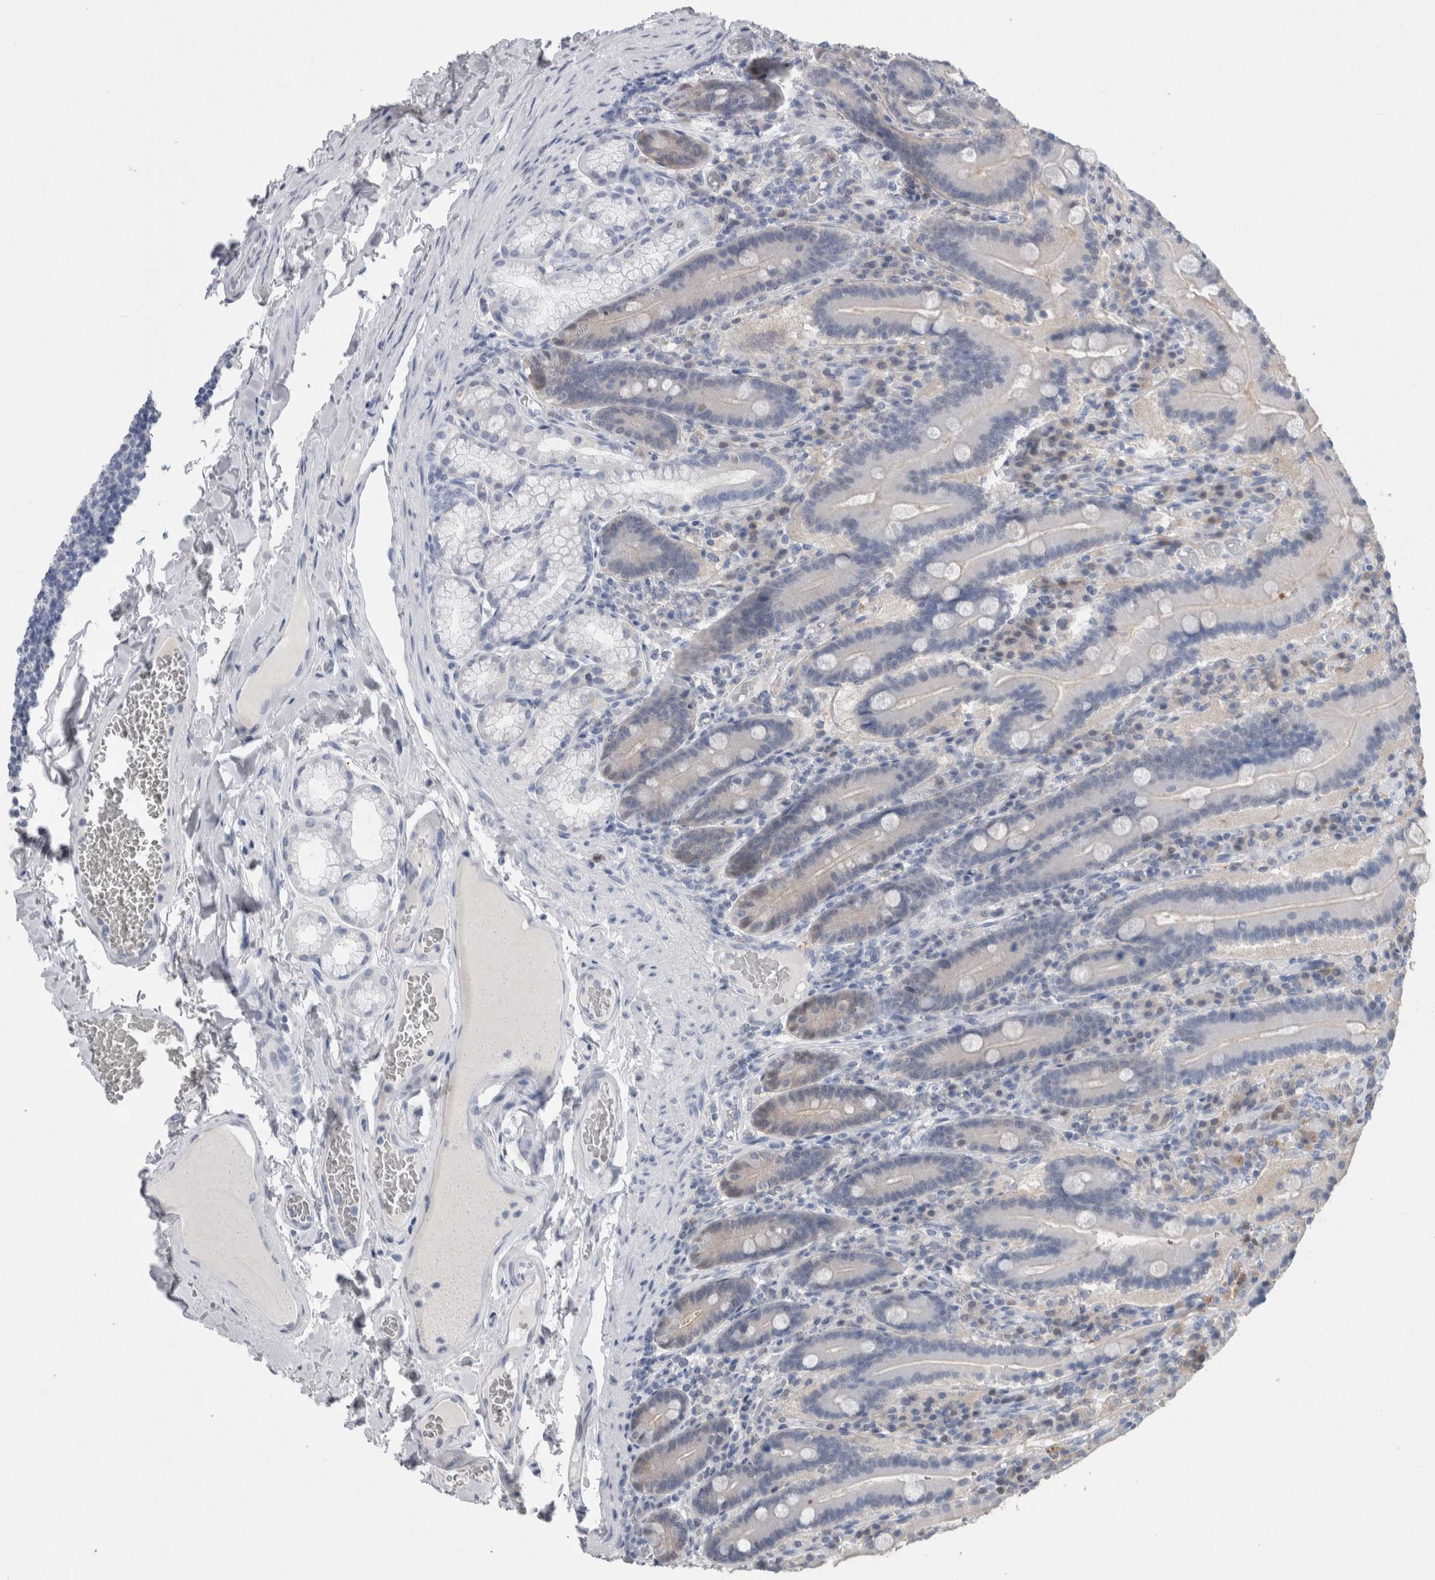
{"staining": {"intensity": "weak", "quantity": "<25%", "location": "nuclear"}, "tissue": "duodenum", "cell_type": "Glandular cells", "image_type": "normal", "snomed": [{"axis": "morphology", "description": "Normal tissue, NOS"}, {"axis": "topography", "description": "Duodenum"}], "caption": "IHC photomicrograph of normal duodenum: duodenum stained with DAB demonstrates no significant protein expression in glandular cells.", "gene": "CA8", "patient": {"sex": "female", "age": 62}}